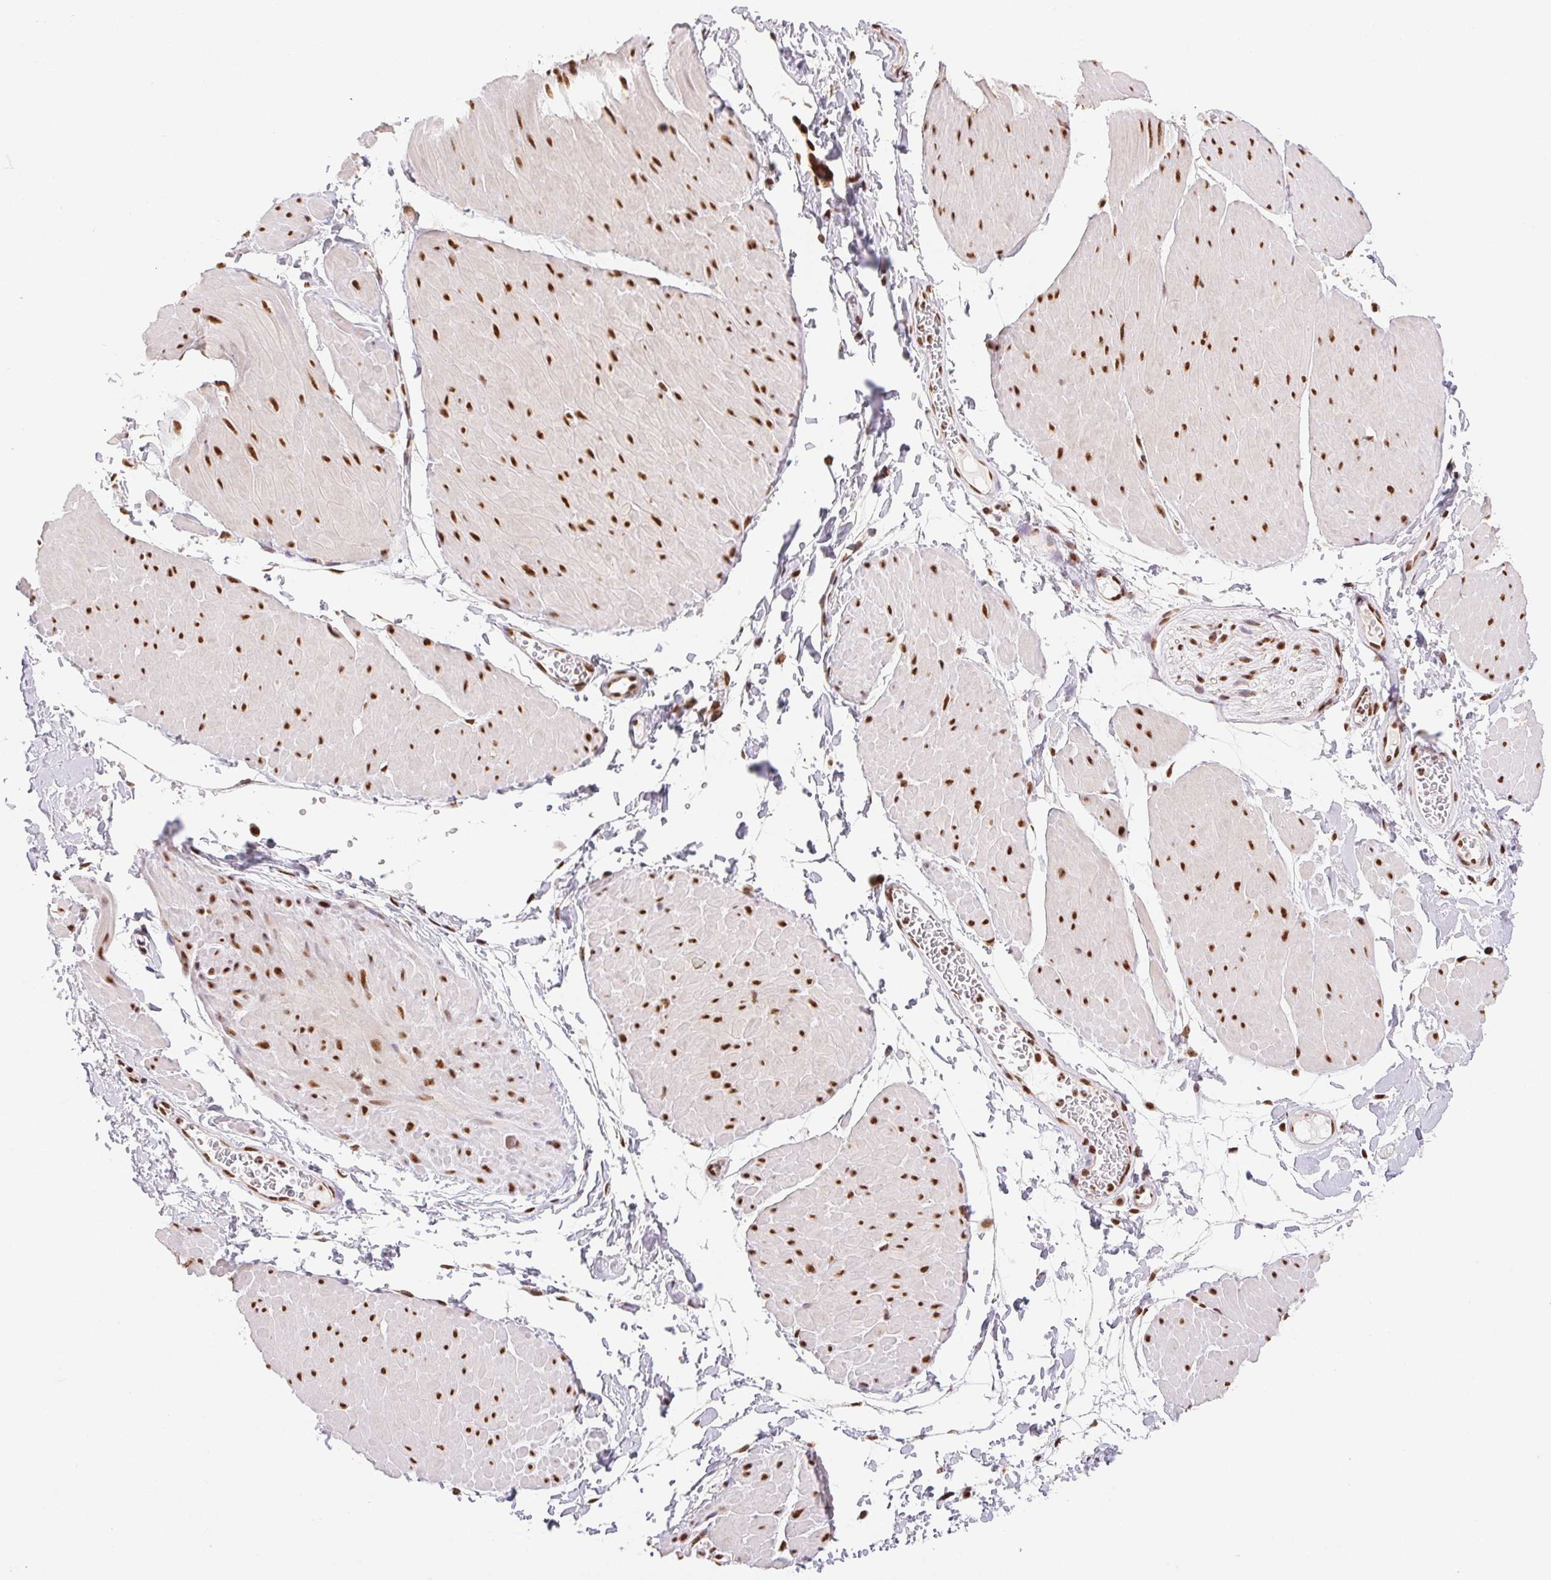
{"staining": {"intensity": "moderate", "quantity": ">75%", "location": "nuclear"}, "tissue": "adipose tissue", "cell_type": "Adipocytes", "image_type": "normal", "snomed": [{"axis": "morphology", "description": "Normal tissue, NOS"}, {"axis": "topography", "description": "Smooth muscle"}, {"axis": "topography", "description": "Peripheral nerve tissue"}], "caption": "High-magnification brightfield microscopy of benign adipose tissue stained with DAB (brown) and counterstained with hematoxylin (blue). adipocytes exhibit moderate nuclear staining is present in about>75% of cells.", "gene": "IK", "patient": {"sex": "male", "age": 58}}